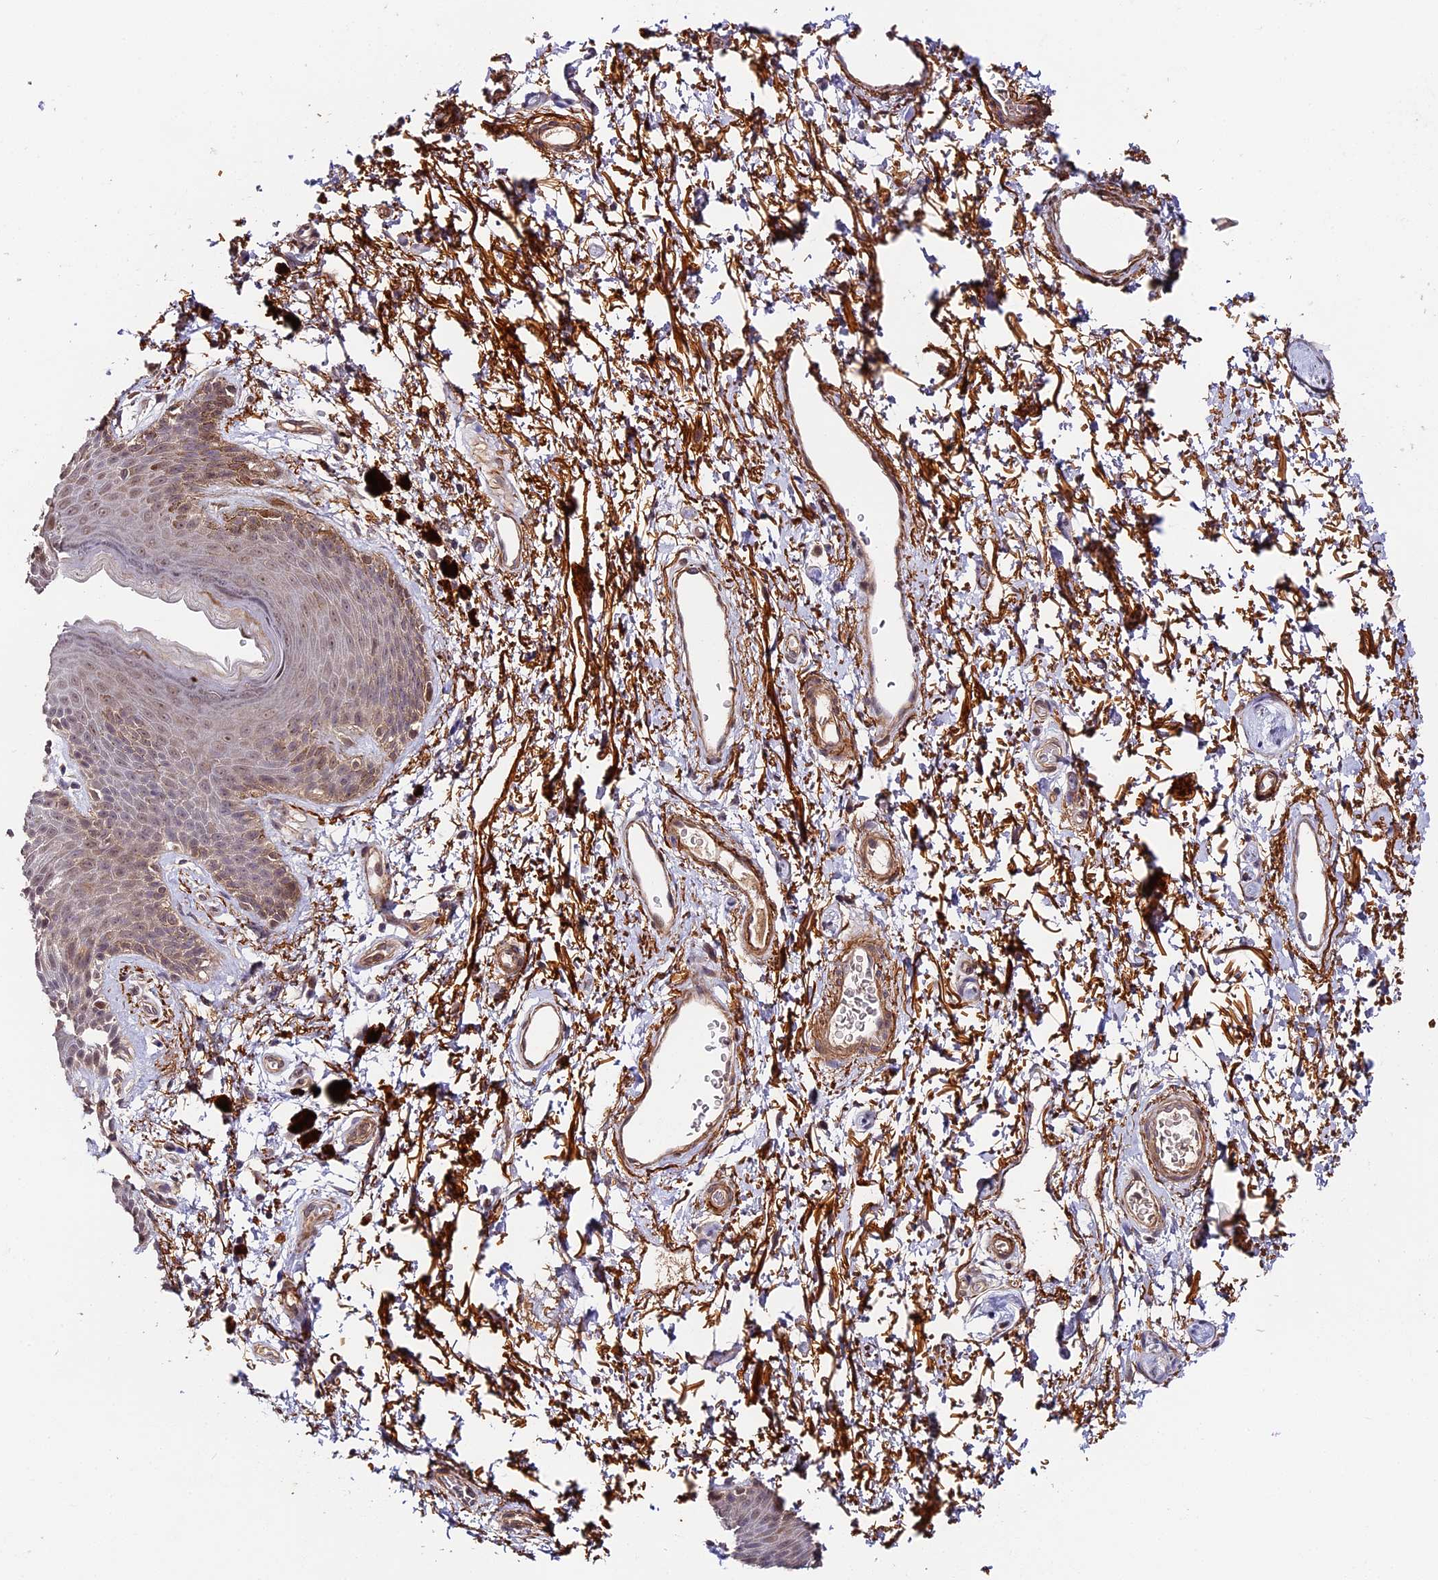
{"staining": {"intensity": "moderate", "quantity": "<25%", "location": "nuclear"}, "tissue": "skin", "cell_type": "Epidermal cells", "image_type": "normal", "snomed": [{"axis": "morphology", "description": "Normal tissue, NOS"}, {"axis": "topography", "description": "Anal"}], "caption": "Human skin stained with a brown dye demonstrates moderate nuclear positive staining in approximately <25% of epidermal cells.", "gene": "IMPACT", "patient": {"sex": "female", "age": 46}}